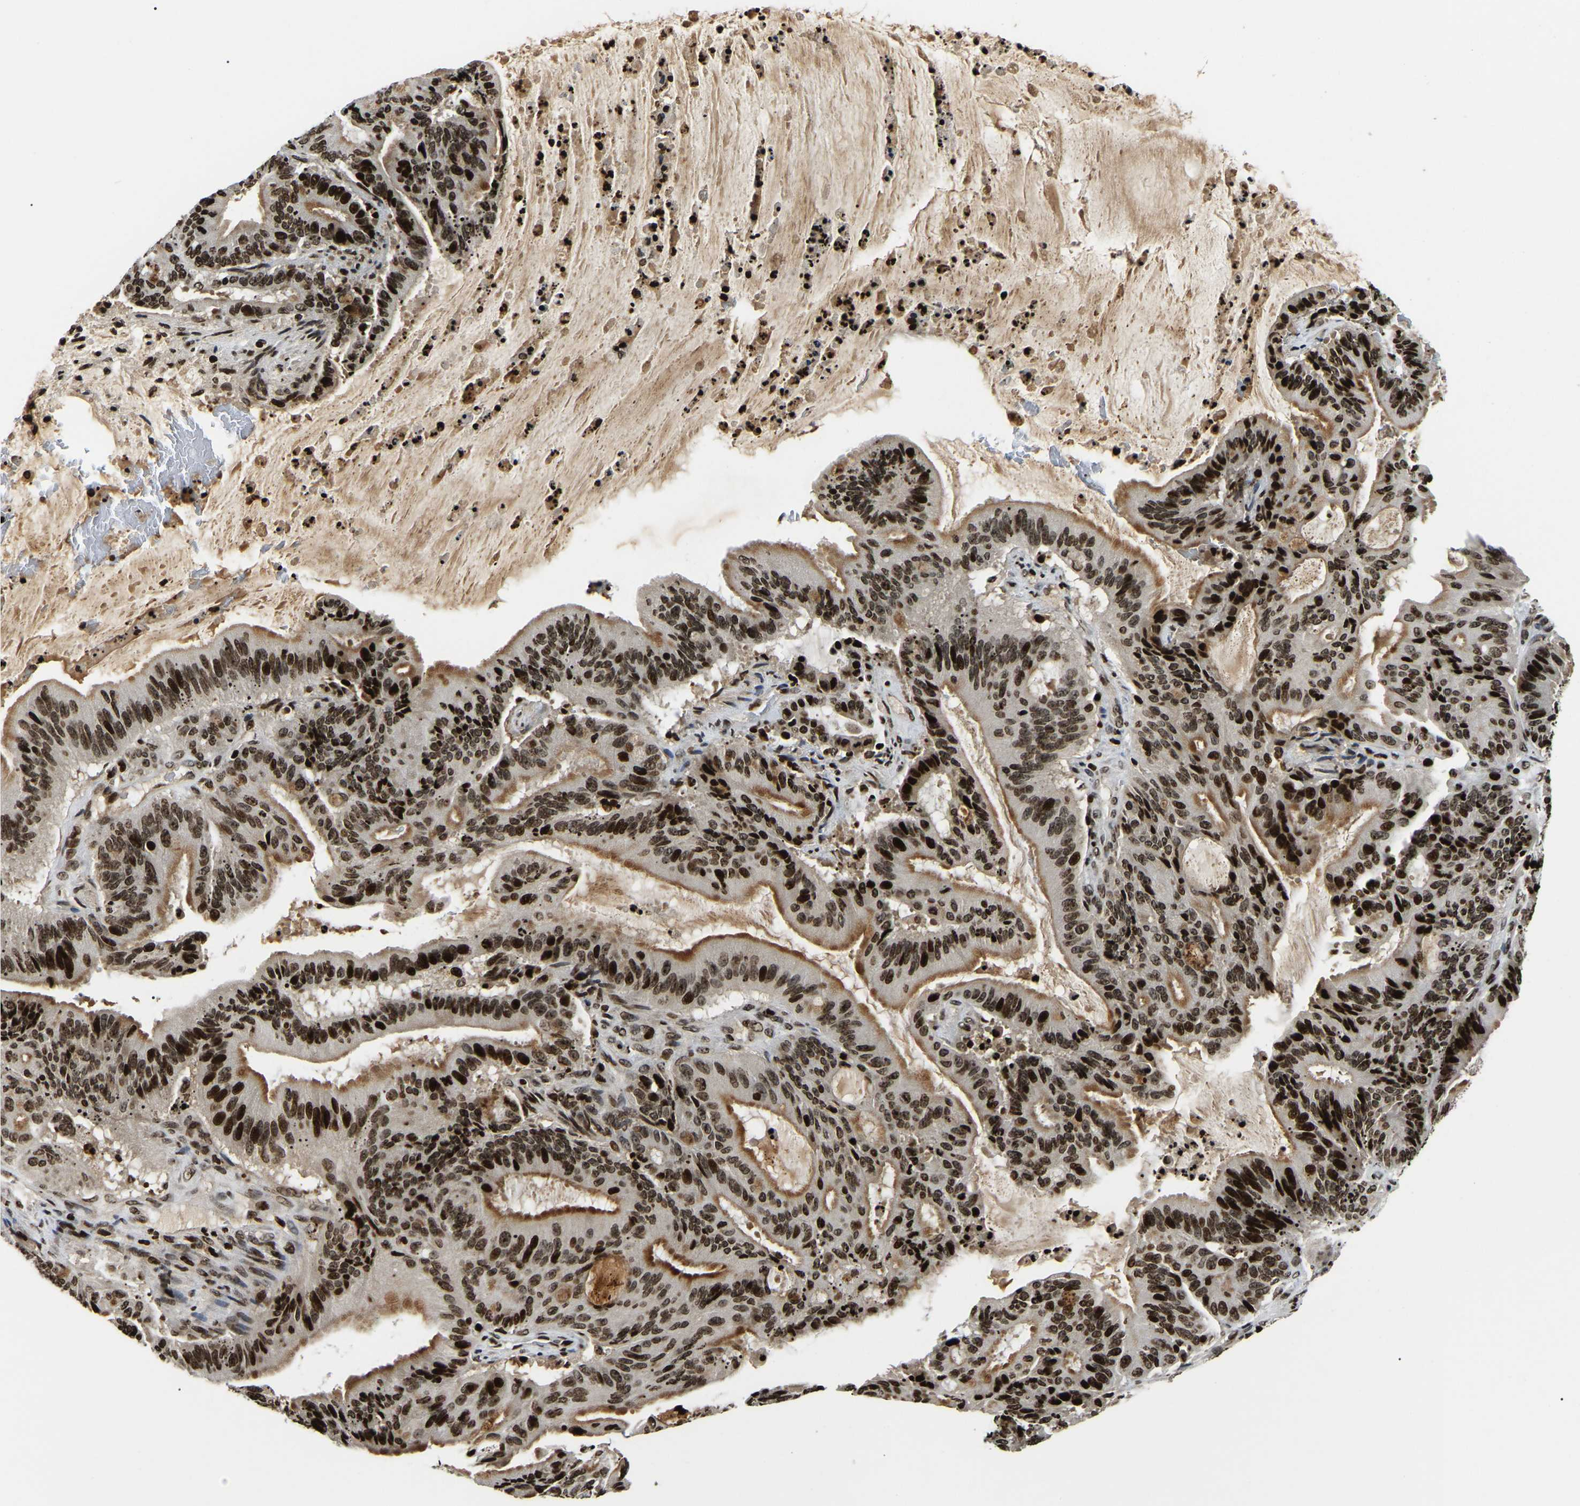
{"staining": {"intensity": "moderate", "quantity": ">75%", "location": "nuclear"}, "tissue": "liver cancer", "cell_type": "Tumor cells", "image_type": "cancer", "snomed": [{"axis": "morphology", "description": "Normal tissue, NOS"}, {"axis": "morphology", "description": "Cholangiocarcinoma"}, {"axis": "topography", "description": "Liver"}, {"axis": "topography", "description": "Peripheral nerve tissue"}], "caption": "Immunohistochemistry histopathology image of liver cancer stained for a protein (brown), which displays medium levels of moderate nuclear staining in approximately >75% of tumor cells.", "gene": "LRRC61", "patient": {"sex": "female", "age": 73}}